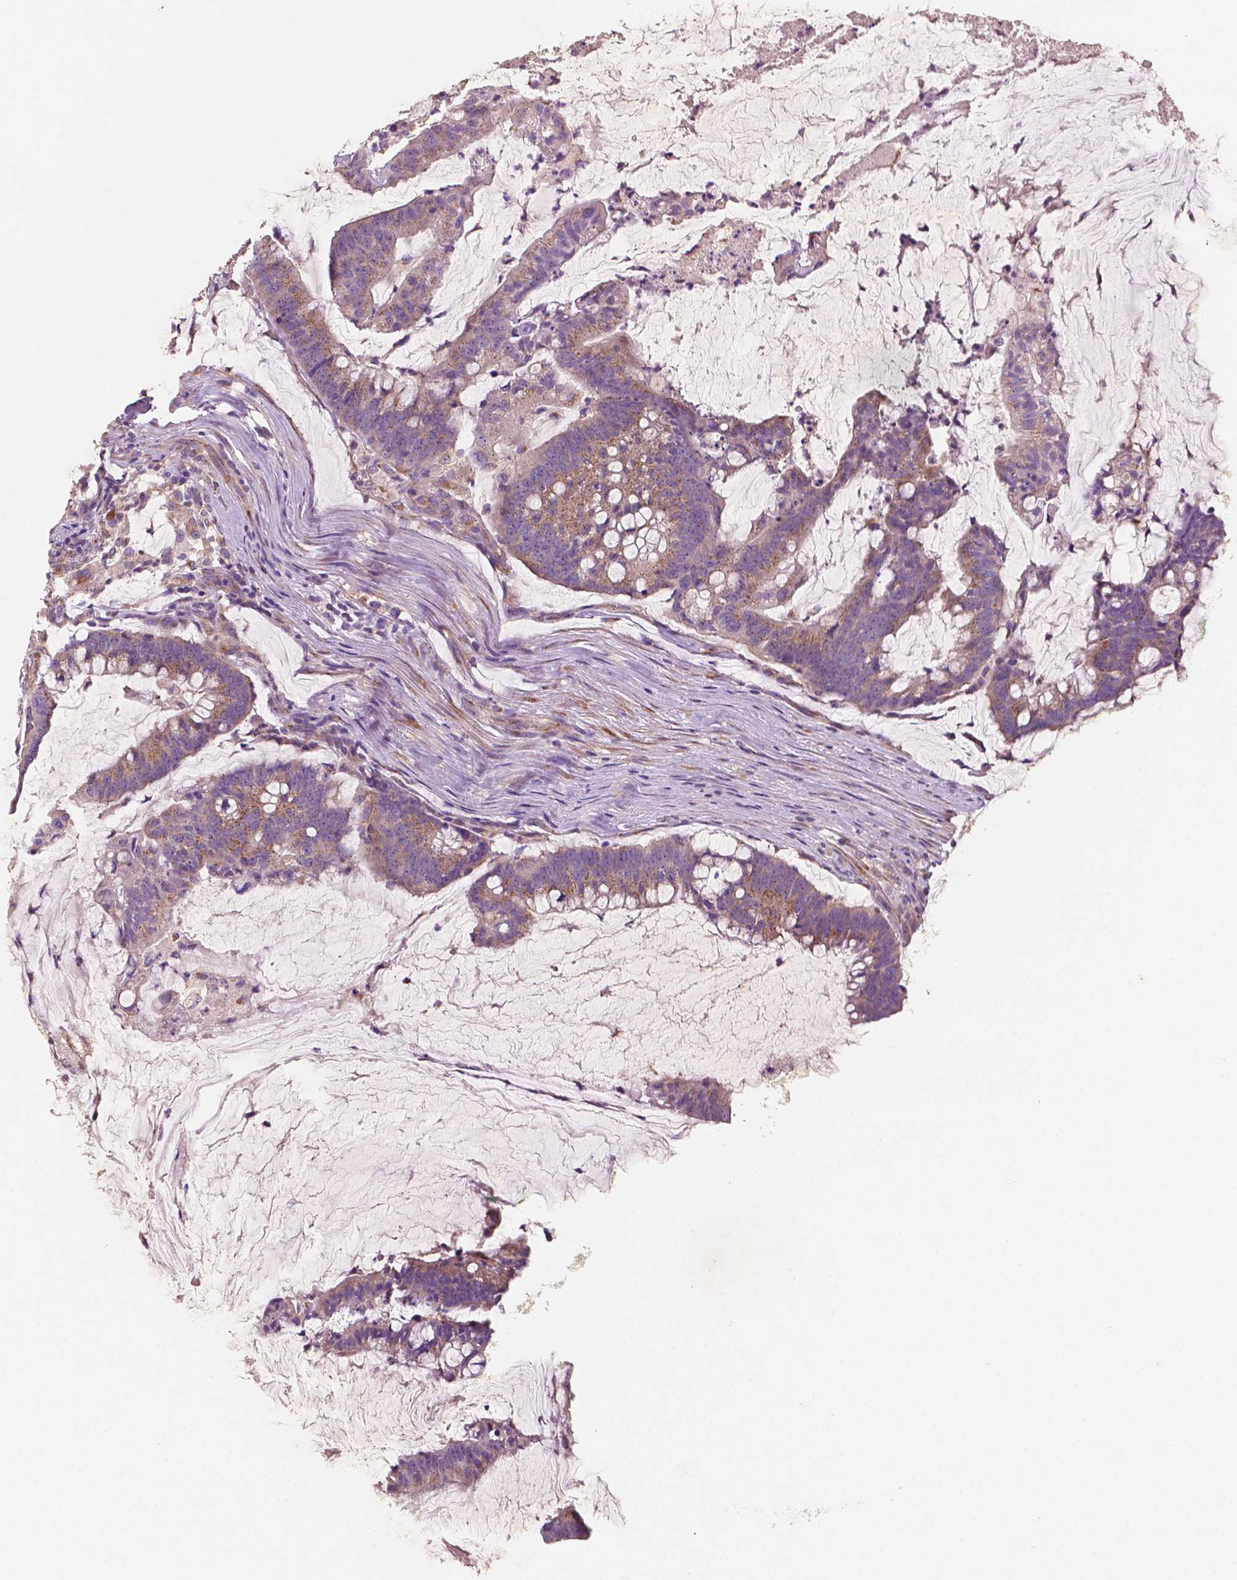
{"staining": {"intensity": "moderate", "quantity": "25%-75%", "location": "cytoplasmic/membranous"}, "tissue": "colorectal cancer", "cell_type": "Tumor cells", "image_type": "cancer", "snomed": [{"axis": "morphology", "description": "Adenocarcinoma, NOS"}, {"axis": "topography", "description": "Colon"}], "caption": "The micrograph shows staining of colorectal cancer (adenocarcinoma), revealing moderate cytoplasmic/membranous protein expression (brown color) within tumor cells.", "gene": "CHPT1", "patient": {"sex": "male", "age": 62}}